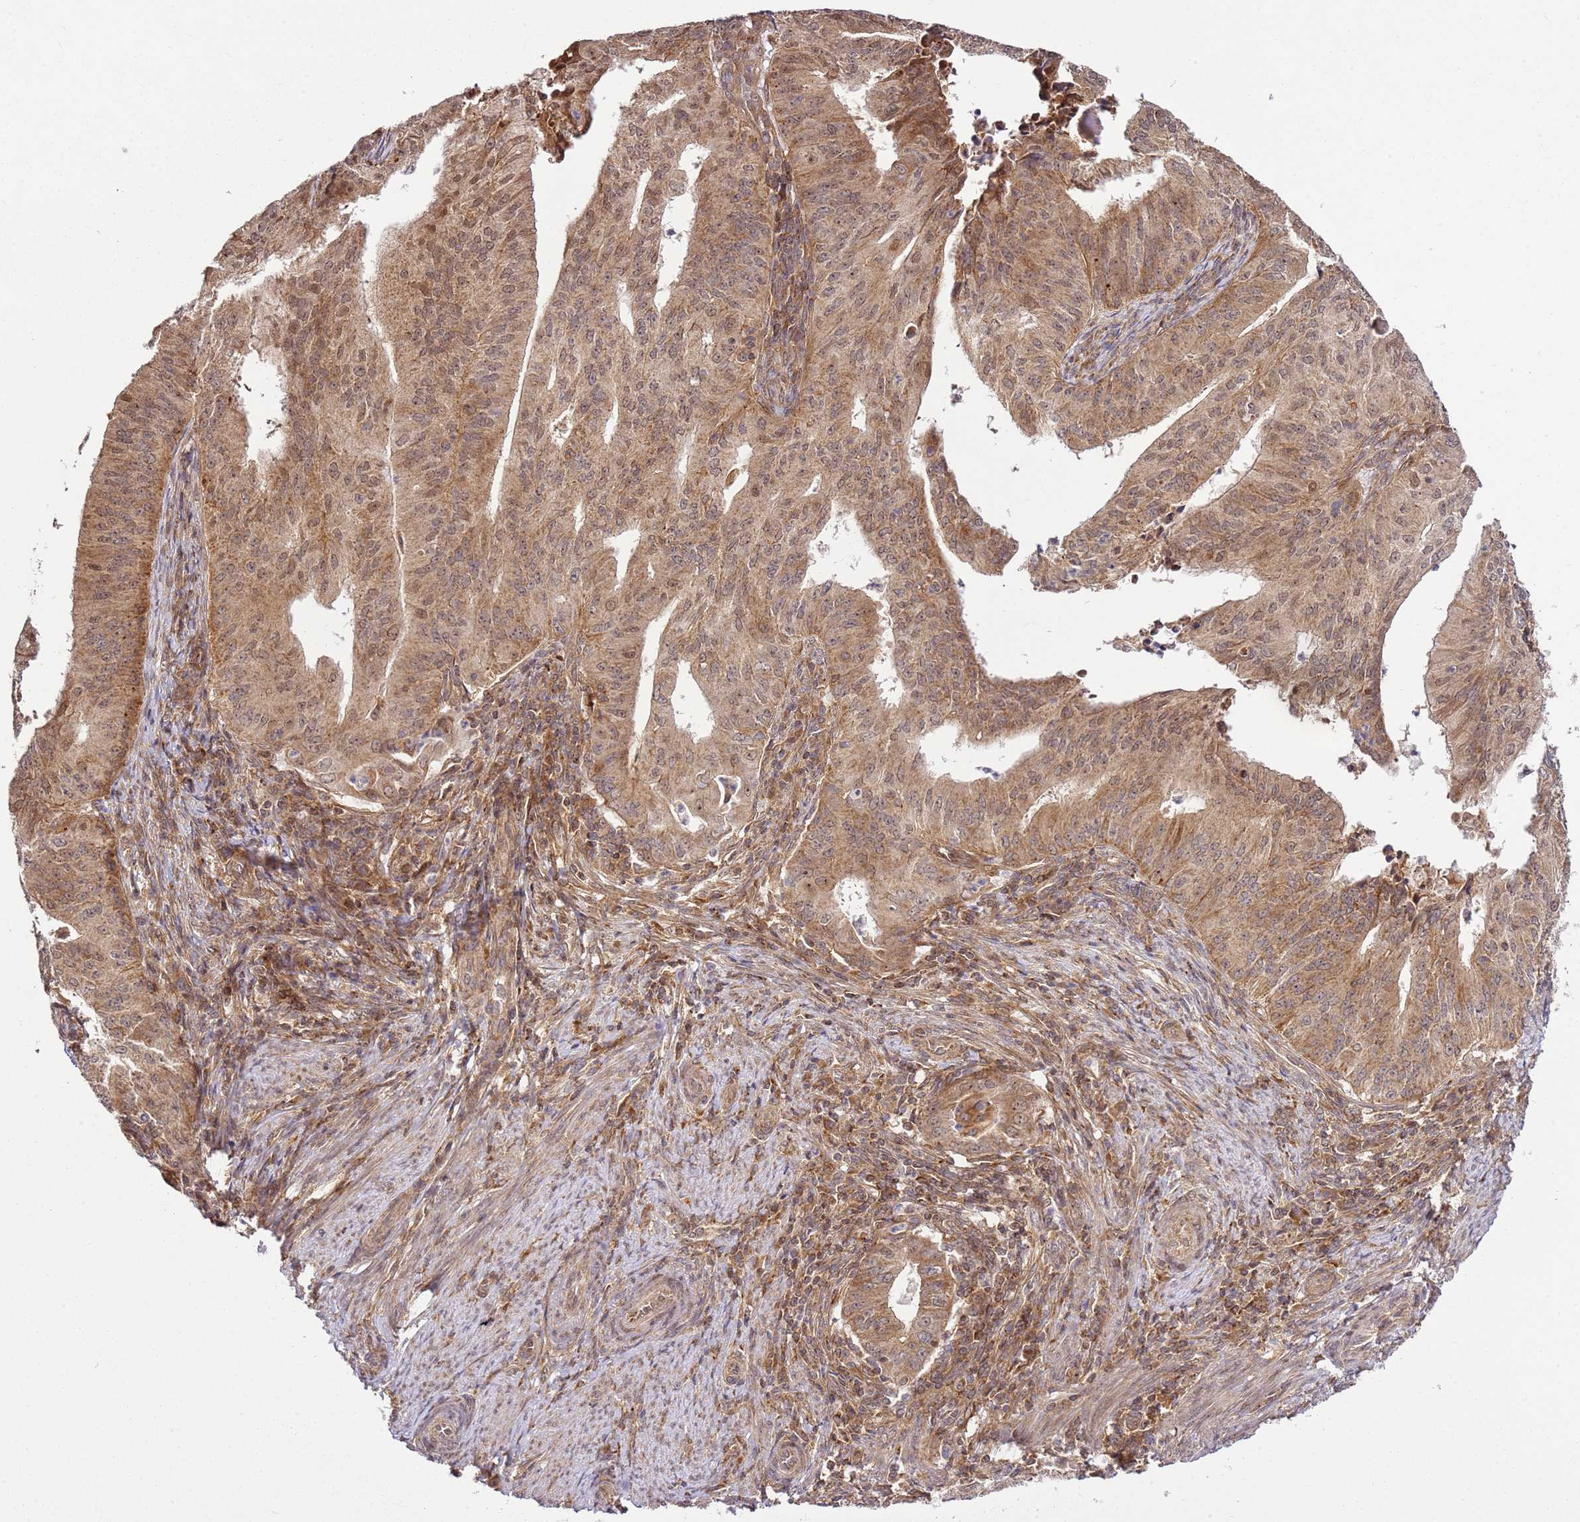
{"staining": {"intensity": "moderate", "quantity": ">75%", "location": "cytoplasmic/membranous"}, "tissue": "endometrial cancer", "cell_type": "Tumor cells", "image_type": "cancer", "snomed": [{"axis": "morphology", "description": "Adenocarcinoma, NOS"}, {"axis": "topography", "description": "Endometrium"}], "caption": "High-power microscopy captured an immunohistochemistry image of endometrial cancer, revealing moderate cytoplasmic/membranous expression in approximately >75% of tumor cells.", "gene": "RASA3", "patient": {"sex": "female", "age": 50}}